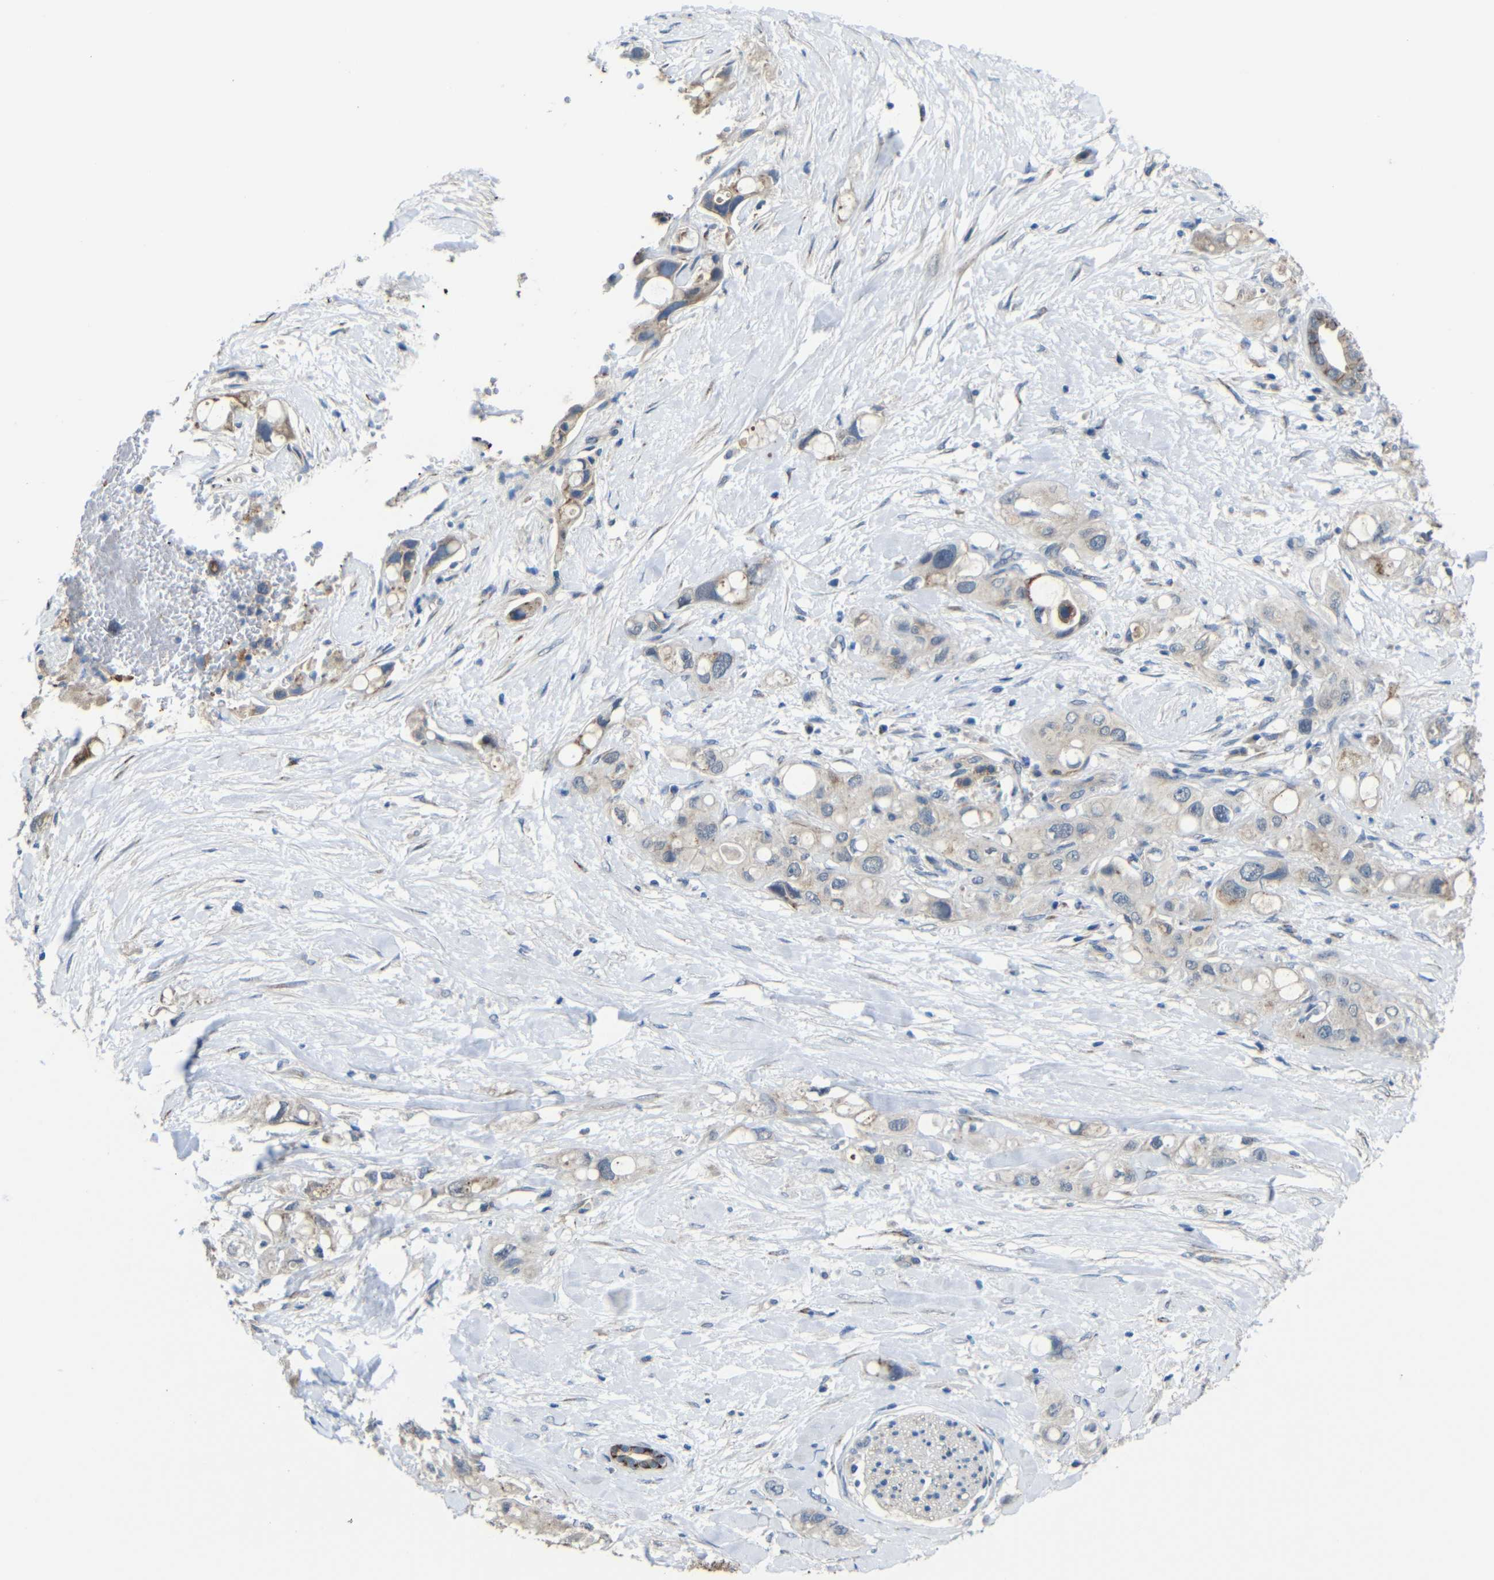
{"staining": {"intensity": "negative", "quantity": "none", "location": "none"}, "tissue": "pancreatic cancer", "cell_type": "Tumor cells", "image_type": "cancer", "snomed": [{"axis": "morphology", "description": "Adenocarcinoma, NOS"}, {"axis": "topography", "description": "Pancreas"}], "caption": "The photomicrograph shows no significant positivity in tumor cells of pancreatic cancer (adenocarcinoma). Nuclei are stained in blue.", "gene": "ZNF90", "patient": {"sex": "female", "age": 56}}